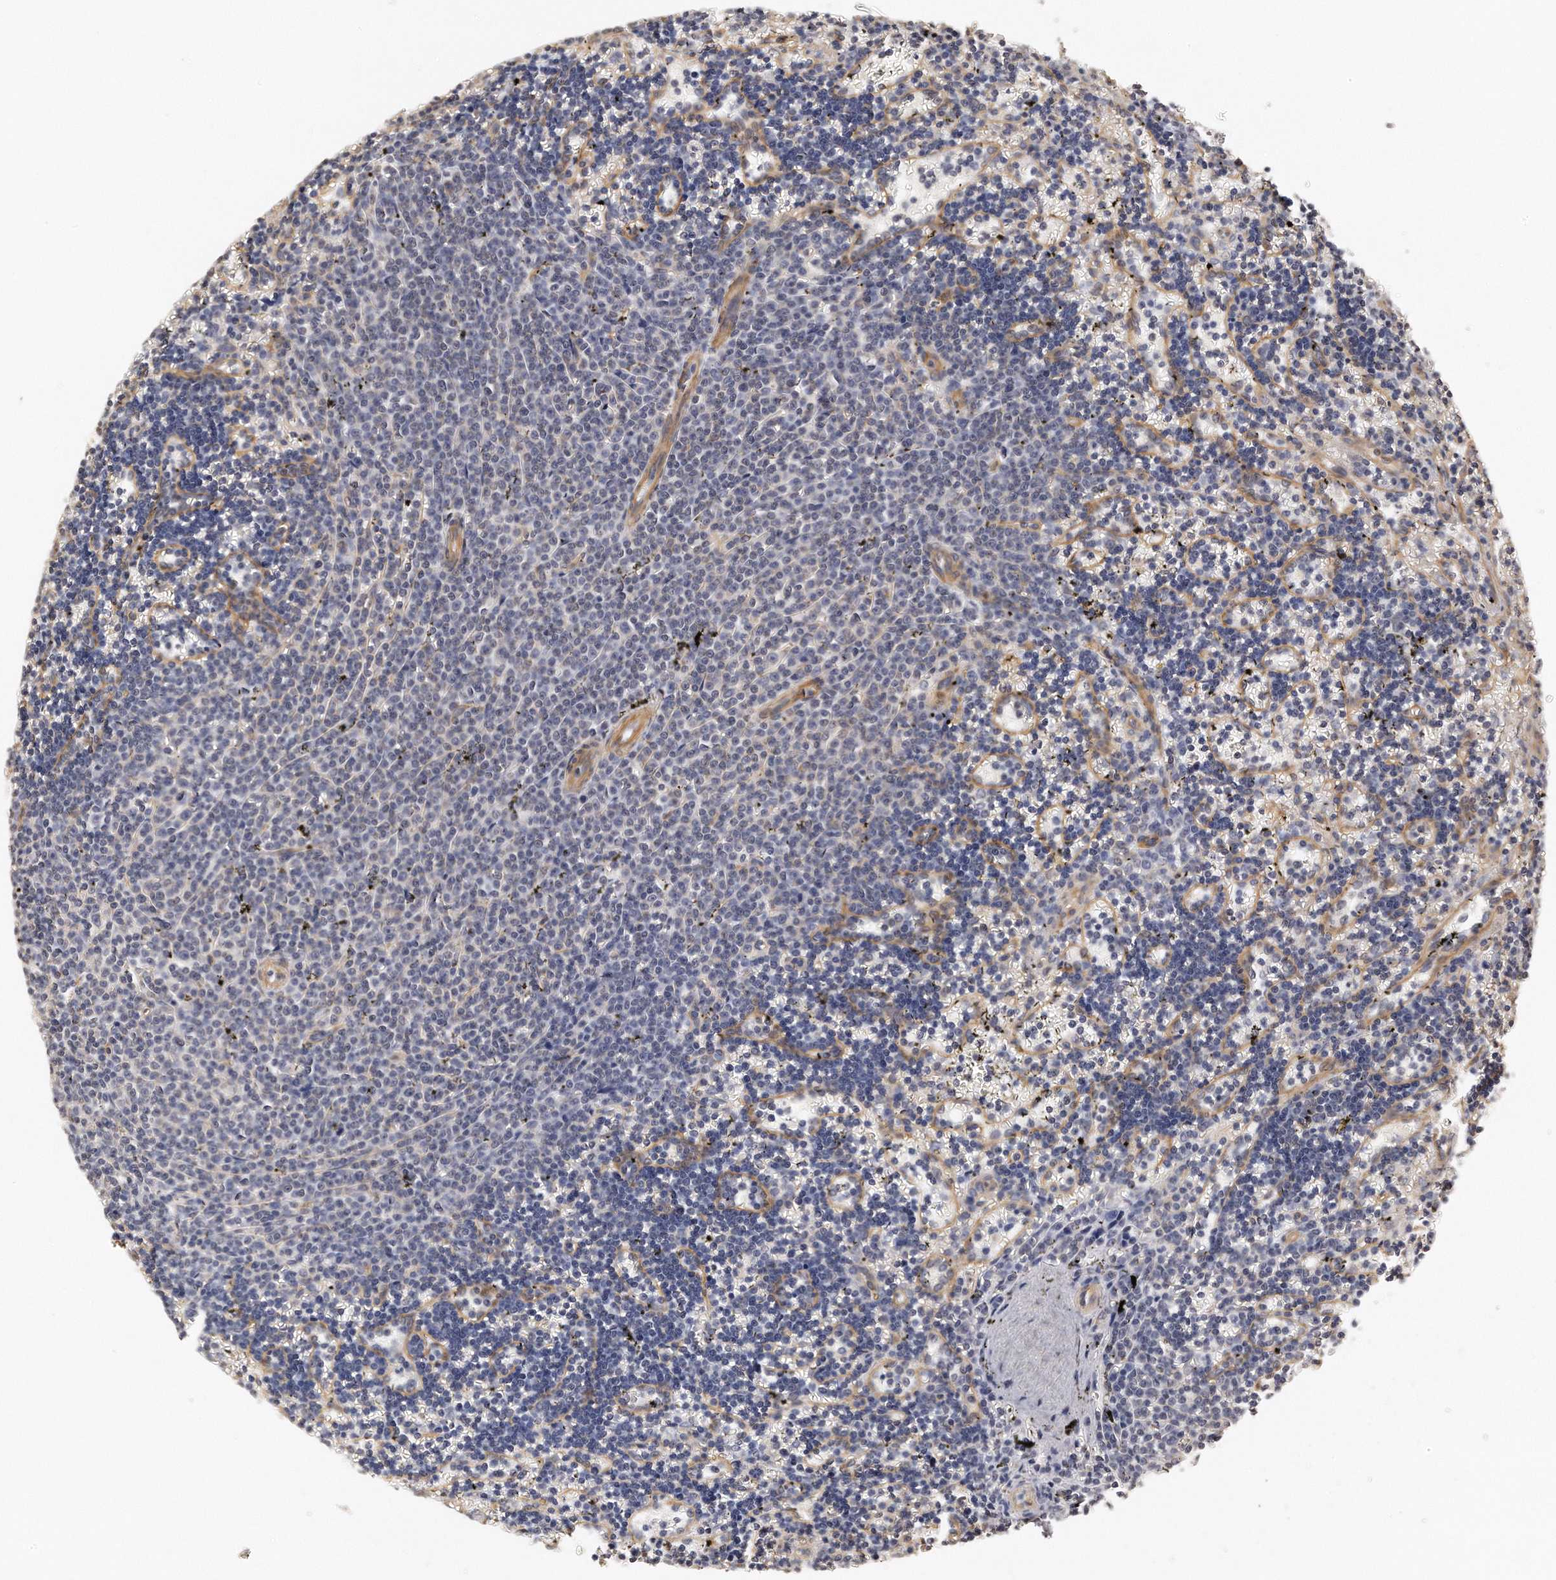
{"staining": {"intensity": "negative", "quantity": "none", "location": "none"}, "tissue": "lymphoma", "cell_type": "Tumor cells", "image_type": "cancer", "snomed": [{"axis": "morphology", "description": "Malignant lymphoma, non-Hodgkin's type, Low grade"}, {"axis": "topography", "description": "Spleen"}], "caption": "The histopathology image reveals no staining of tumor cells in lymphoma. (Stains: DAB immunohistochemistry (IHC) with hematoxylin counter stain, Microscopy: brightfield microscopy at high magnification).", "gene": "CHST7", "patient": {"sex": "male", "age": 60}}